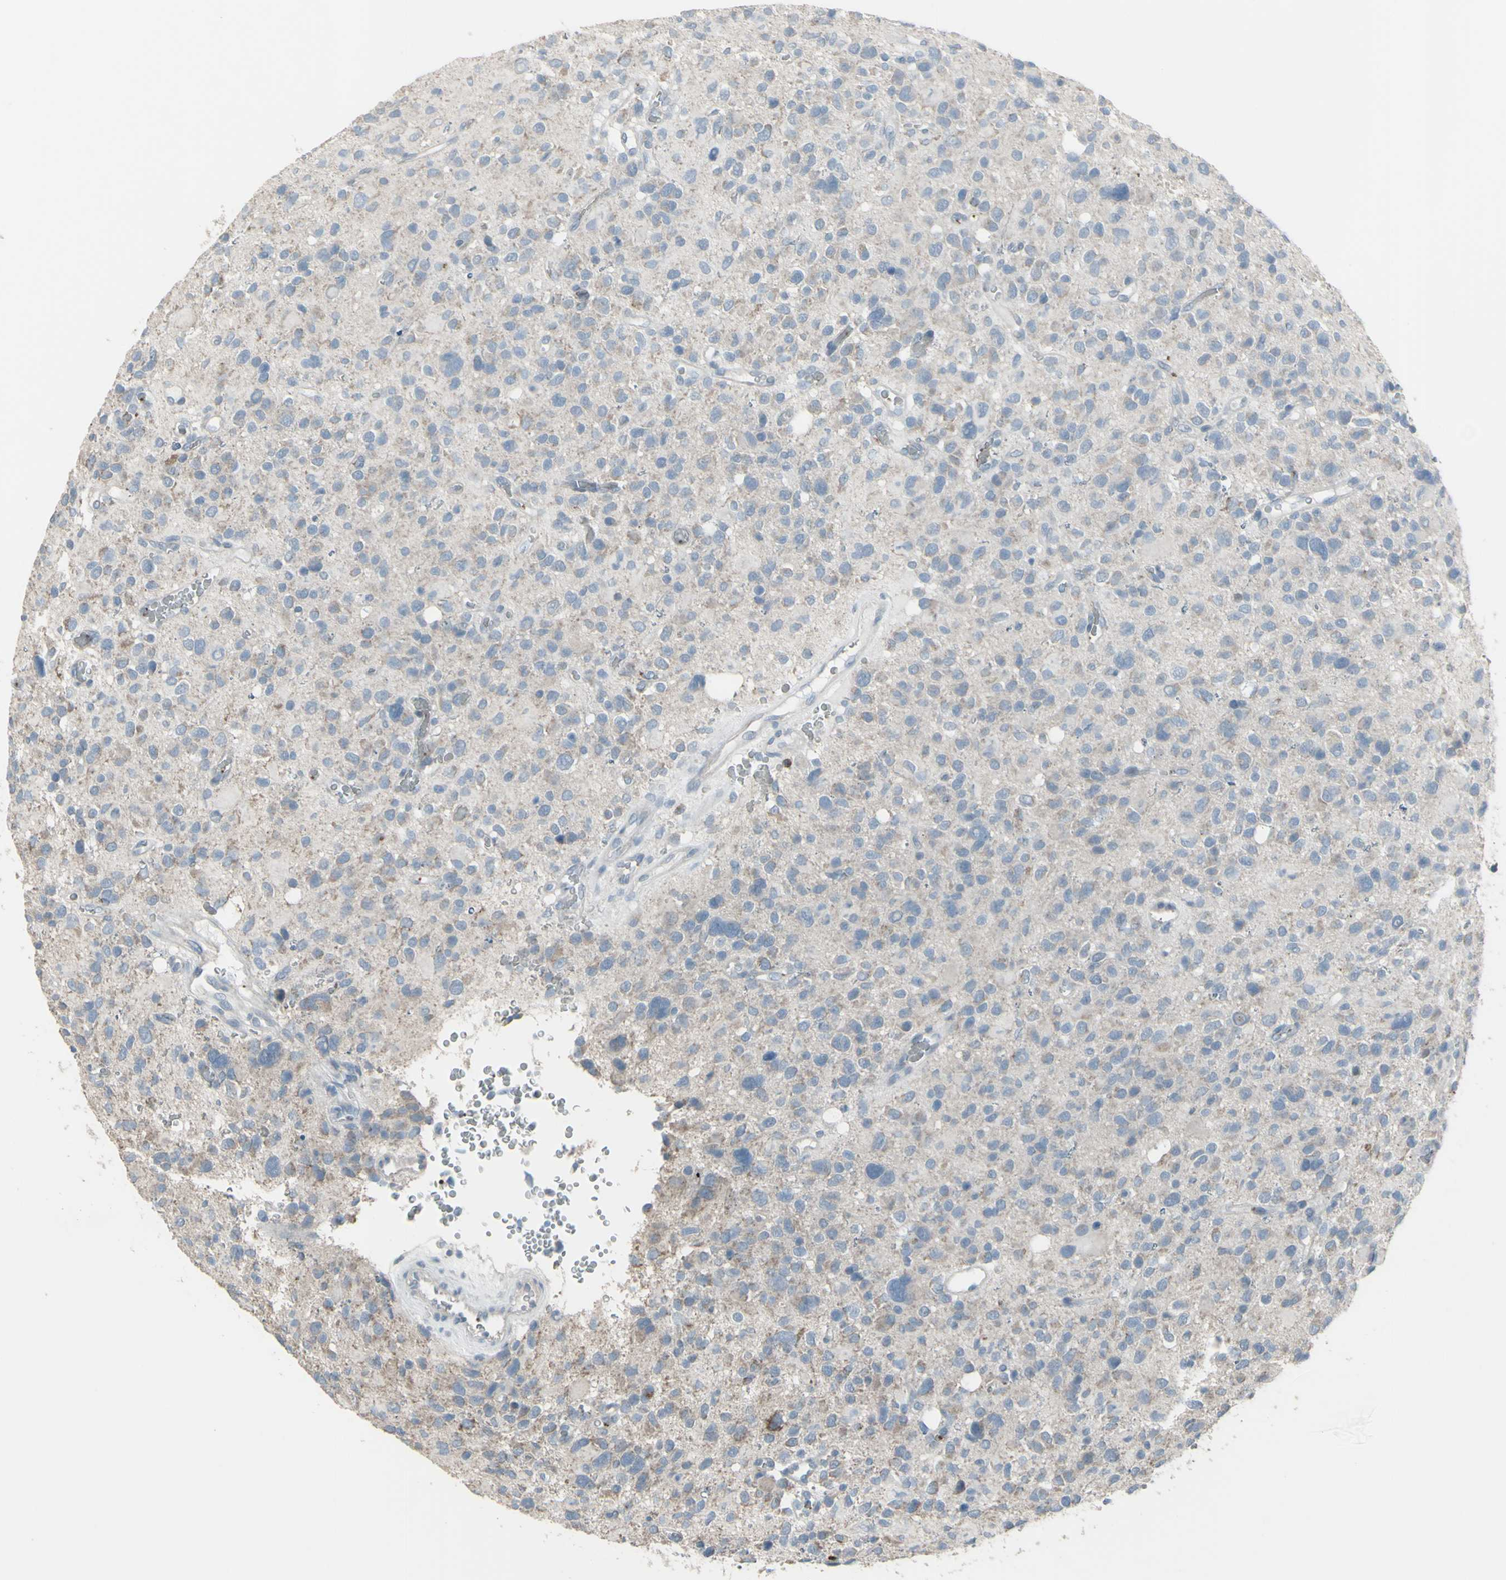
{"staining": {"intensity": "weak", "quantity": "<25%", "location": "cytoplasmic/membranous"}, "tissue": "glioma", "cell_type": "Tumor cells", "image_type": "cancer", "snomed": [{"axis": "morphology", "description": "Glioma, malignant, High grade"}, {"axis": "topography", "description": "Brain"}], "caption": "Glioma was stained to show a protein in brown. There is no significant staining in tumor cells. The staining was performed using DAB to visualize the protein expression in brown, while the nuclei were stained in blue with hematoxylin (Magnification: 20x).", "gene": "CD79B", "patient": {"sex": "male", "age": 48}}